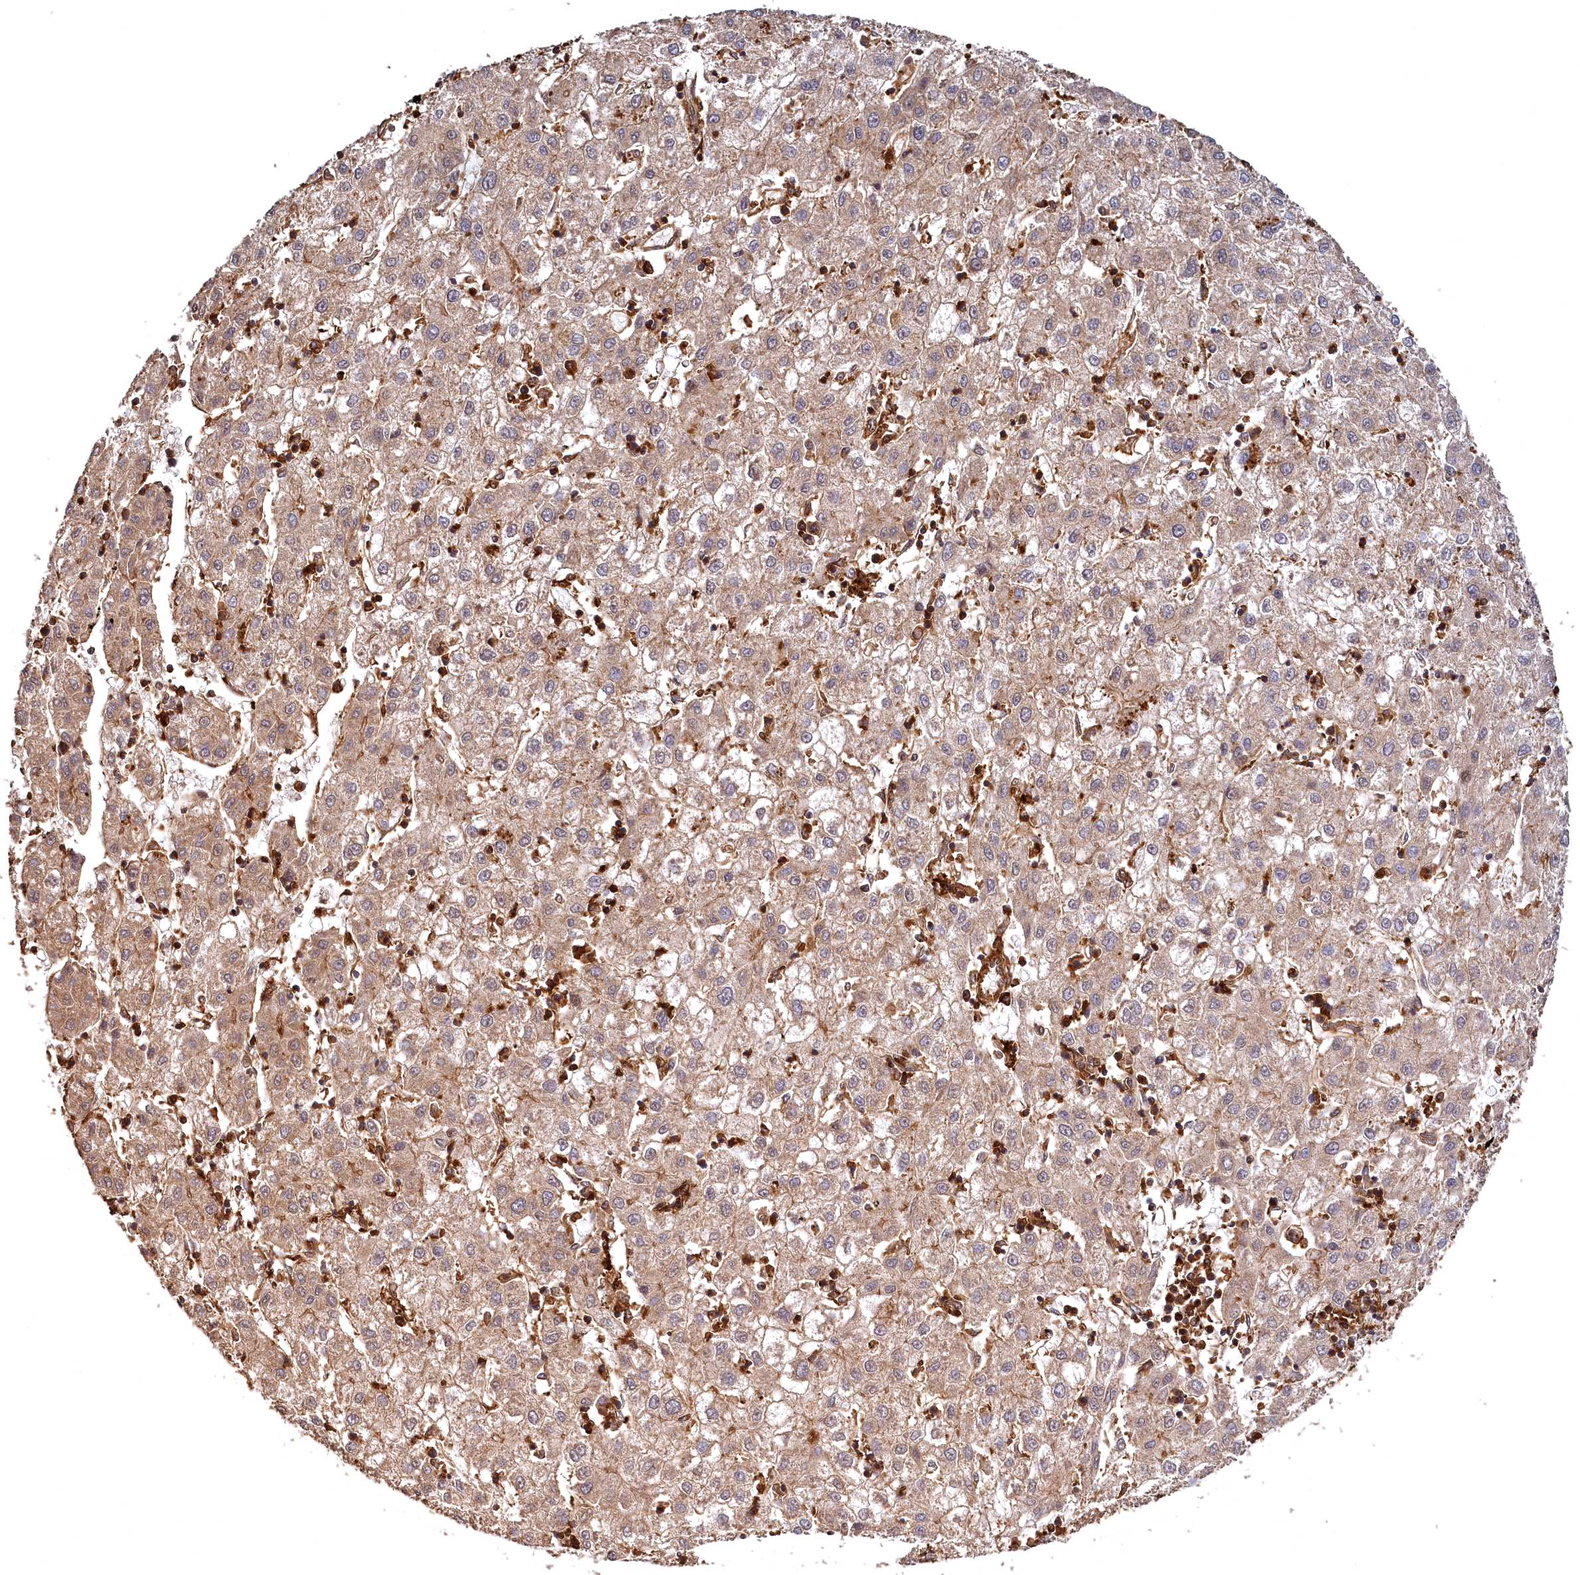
{"staining": {"intensity": "weak", "quantity": ">75%", "location": "cytoplasmic/membranous"}, "tissue": "liver cancer", "cell_type": "Tumor cells", "image_type": "cancer", "snomed": [{"axis": "morphology", "description": "Carcinoma, Hepatocellular, NOS"}, {"axis": "topography", "description": "Liver"}], "caption": "An image of hepatocellular carcinoma (liver) stained for a protein demonstrates weak cytoplasmic/membranous brown staining in tumor cells. The staining was performed using DAB to visualize the protein expression in brown, while the nuclei were stained in blue with hematoxylin (Magnification: 20x).", "gene": "STUB1", "patient": {"sex": "male", "age": 72}}